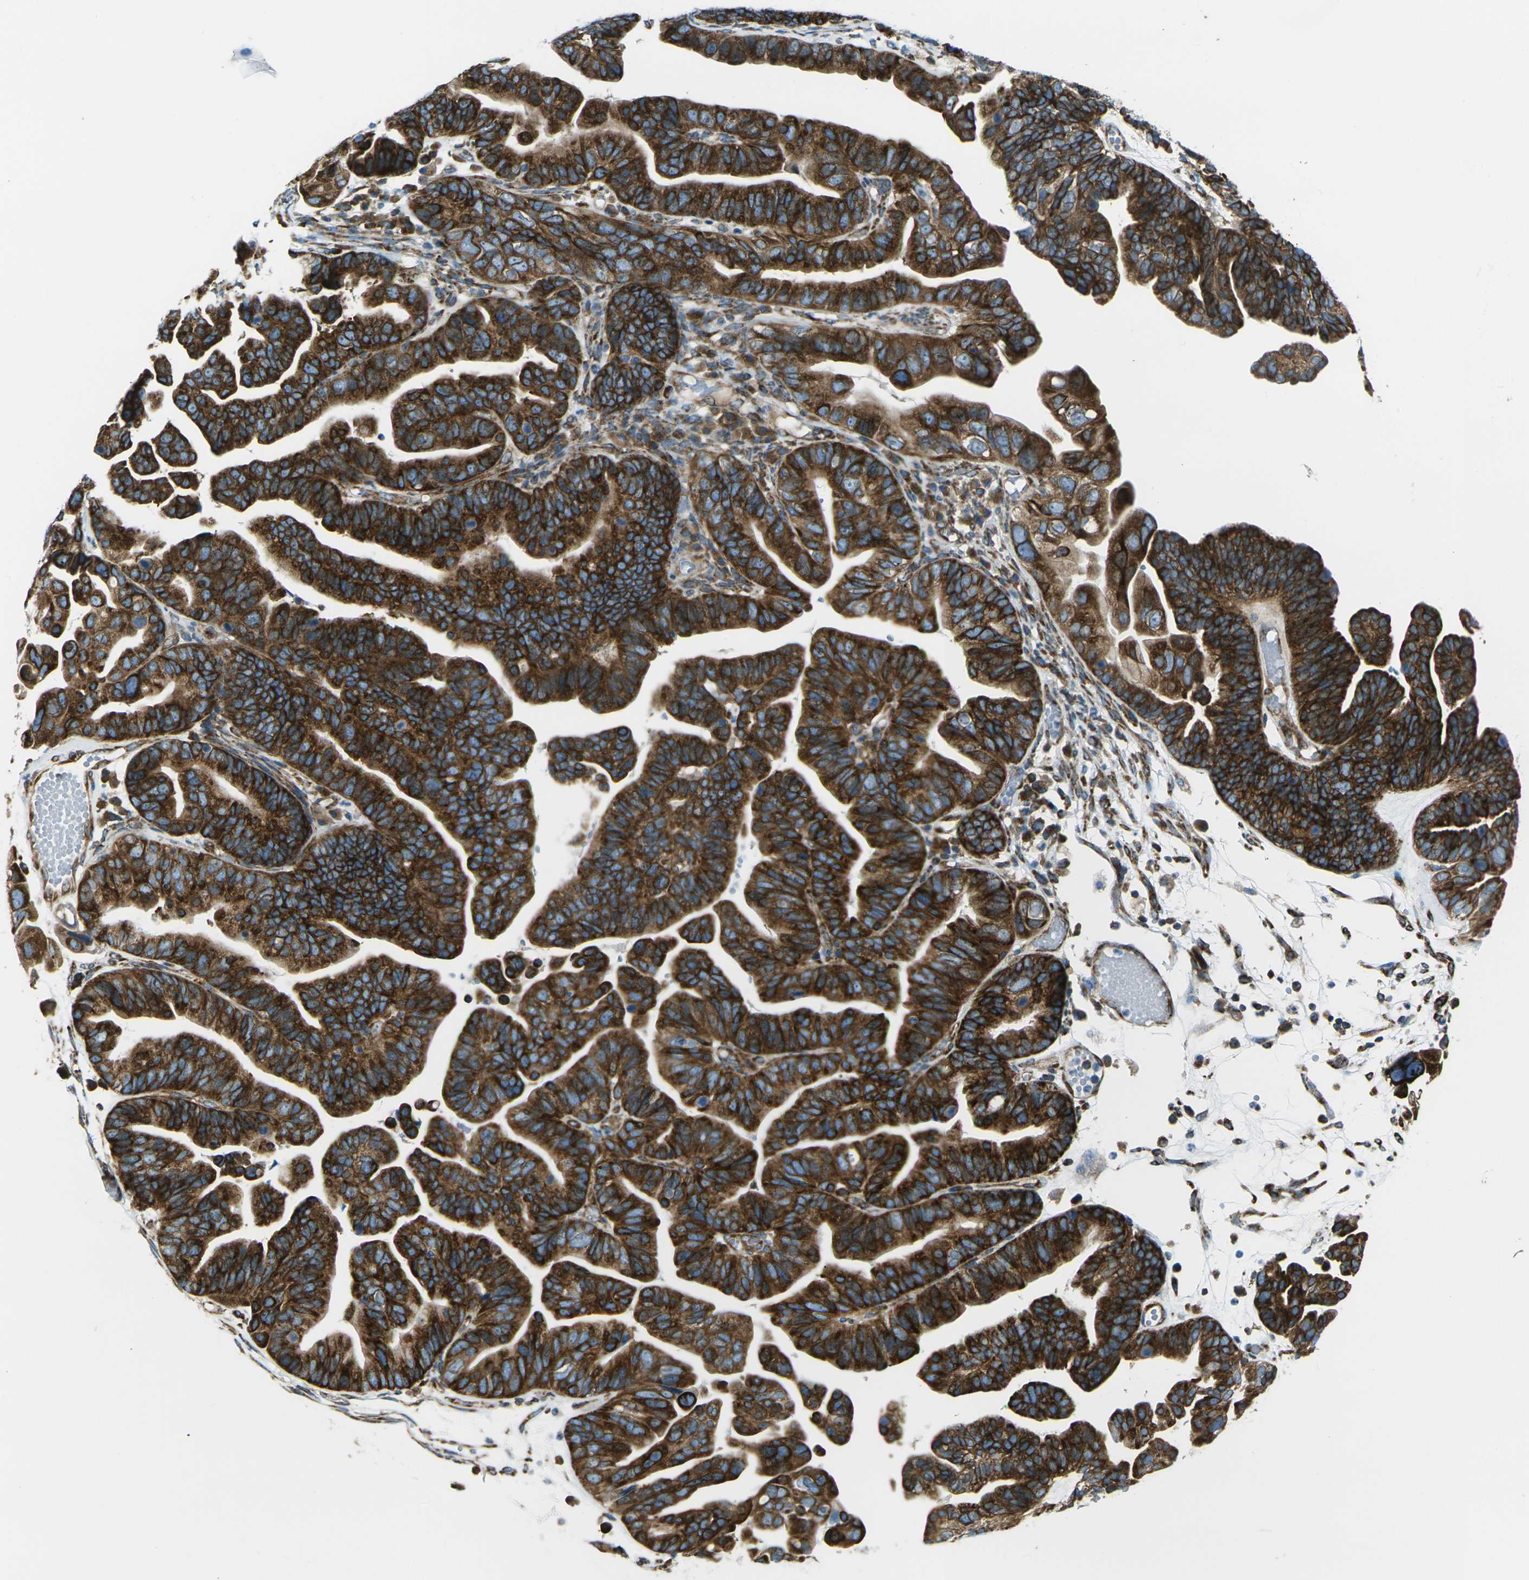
{"staining": {"intensity": "strong", "quantity": ">75%", "location": "cytoplasmic/membranous"}, "tissue": "ovarian cancer", "cell_type": "Tumor cells", "image_type": "cancer", "snomed": [{"axis": "morphology", "description": "Cystadenocarcinoma, serous, NOS"}, {"axis": "topography", "description": "Ovary"}], "caption": "This is a micrograph of IHC staining of ovarian cancer (serous cystadenocarcinoma), which shows strong staining in the cytoplasmic/membranous of tumor cells.", "gene": "CELSR2", "patient": {"sex": "female", "age": 56}}